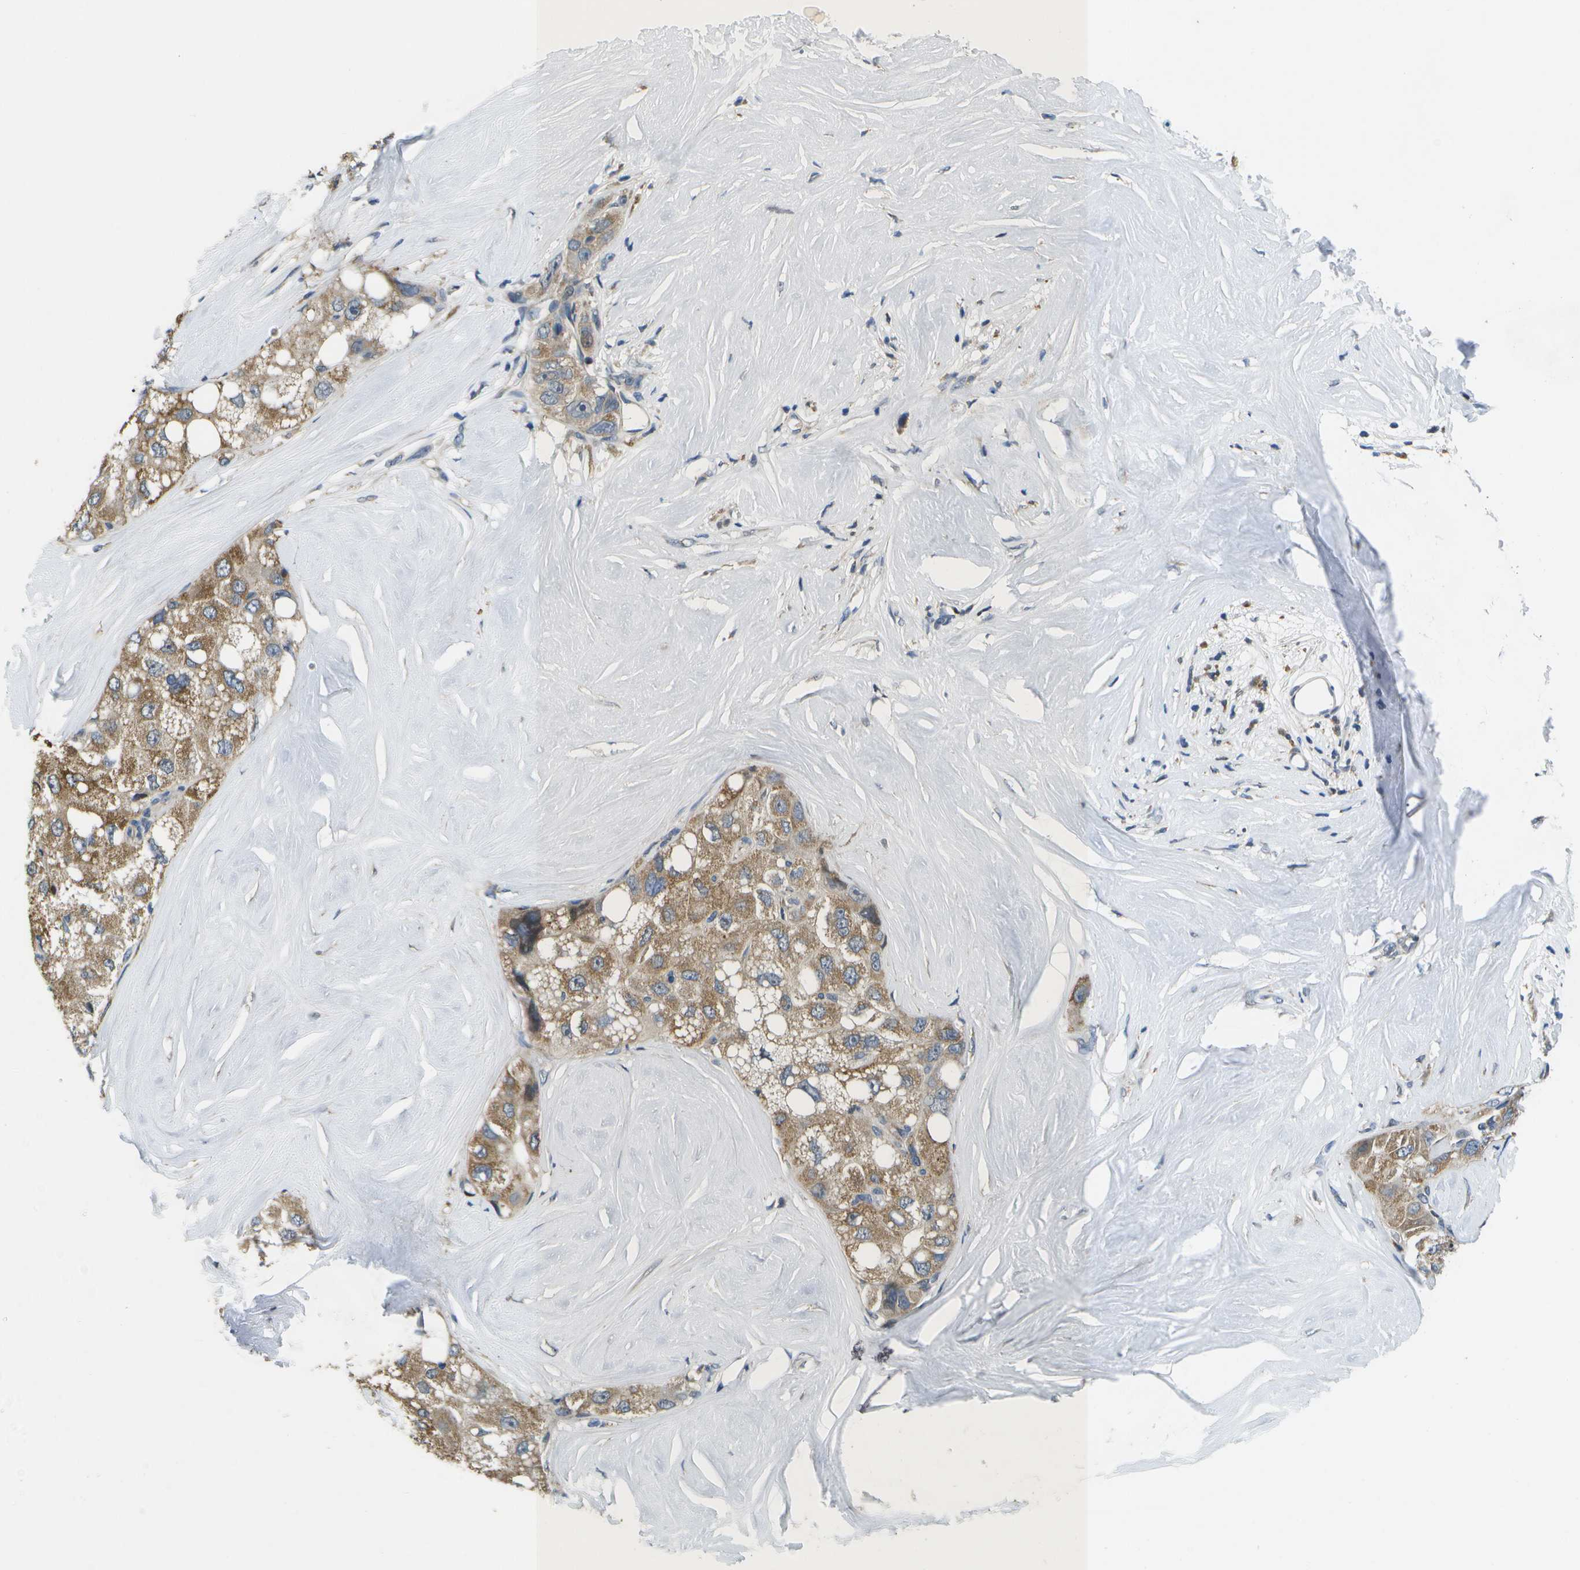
{"staining": {"intensity": "moderate", "quantity": ">75%", "location": "cytoplasmic/membranous"}, "tissue": "liver cancer", "cell_type": "Tumor cells", "image_type": "cancer", "snomed": [{"axis": "morphology", "description": "Carcinoma, Hepatocellular, NOS"}, {"axis": "topography", "description": "Liver"}], "caption": "Immunohistochemical staining of hepatocellular carcinoma (liver) exhibits medium levels of moderate cytoplasmic/membranous positivity in approximately >75% of tumor cells.", "gene": "GALNT15", "patient": {"sex": "male", "age": 80}}